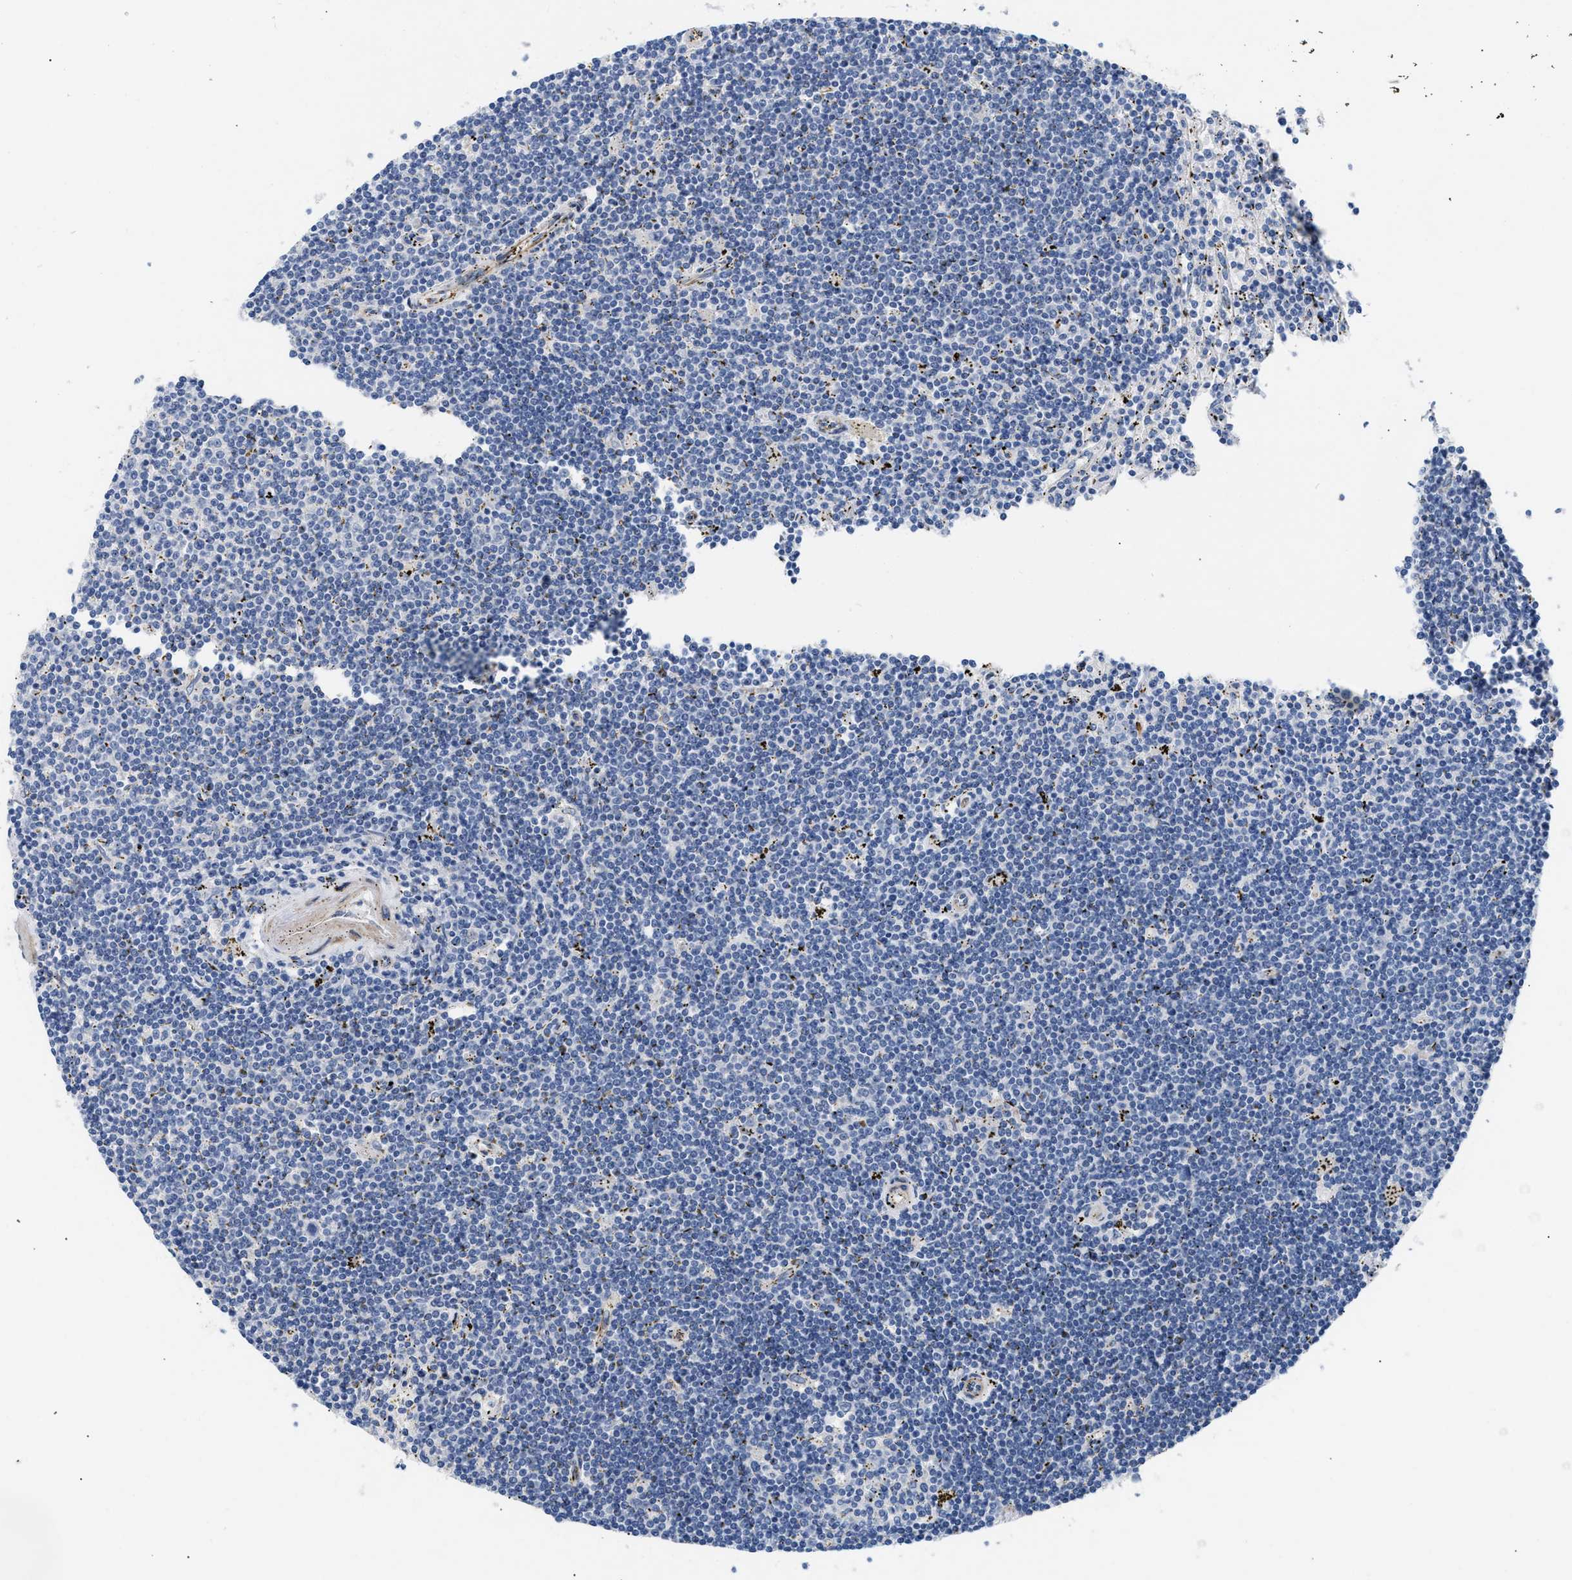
{"staining": {"intensity": "negative", "quantity": "none", "location": "none"}, "tissue": "lymphoma", "cell_type": "Tumor cells", "image_type": "cancer", "snomed": [{"axis": "morphology", "description": "Malignant lymphoma, non-Hodgkin's type, Low grade"}, {"axis": "topography", "description": "Spleen"}], "caption": "The immunohistochemistry photomicrograph has no significant positivity in tumor cells of malignant lymphoma, non-Hodgkin's type (low-grade) tissue.", "gene": "TFPI", "patient": {"sex": "male", "age": 76}}